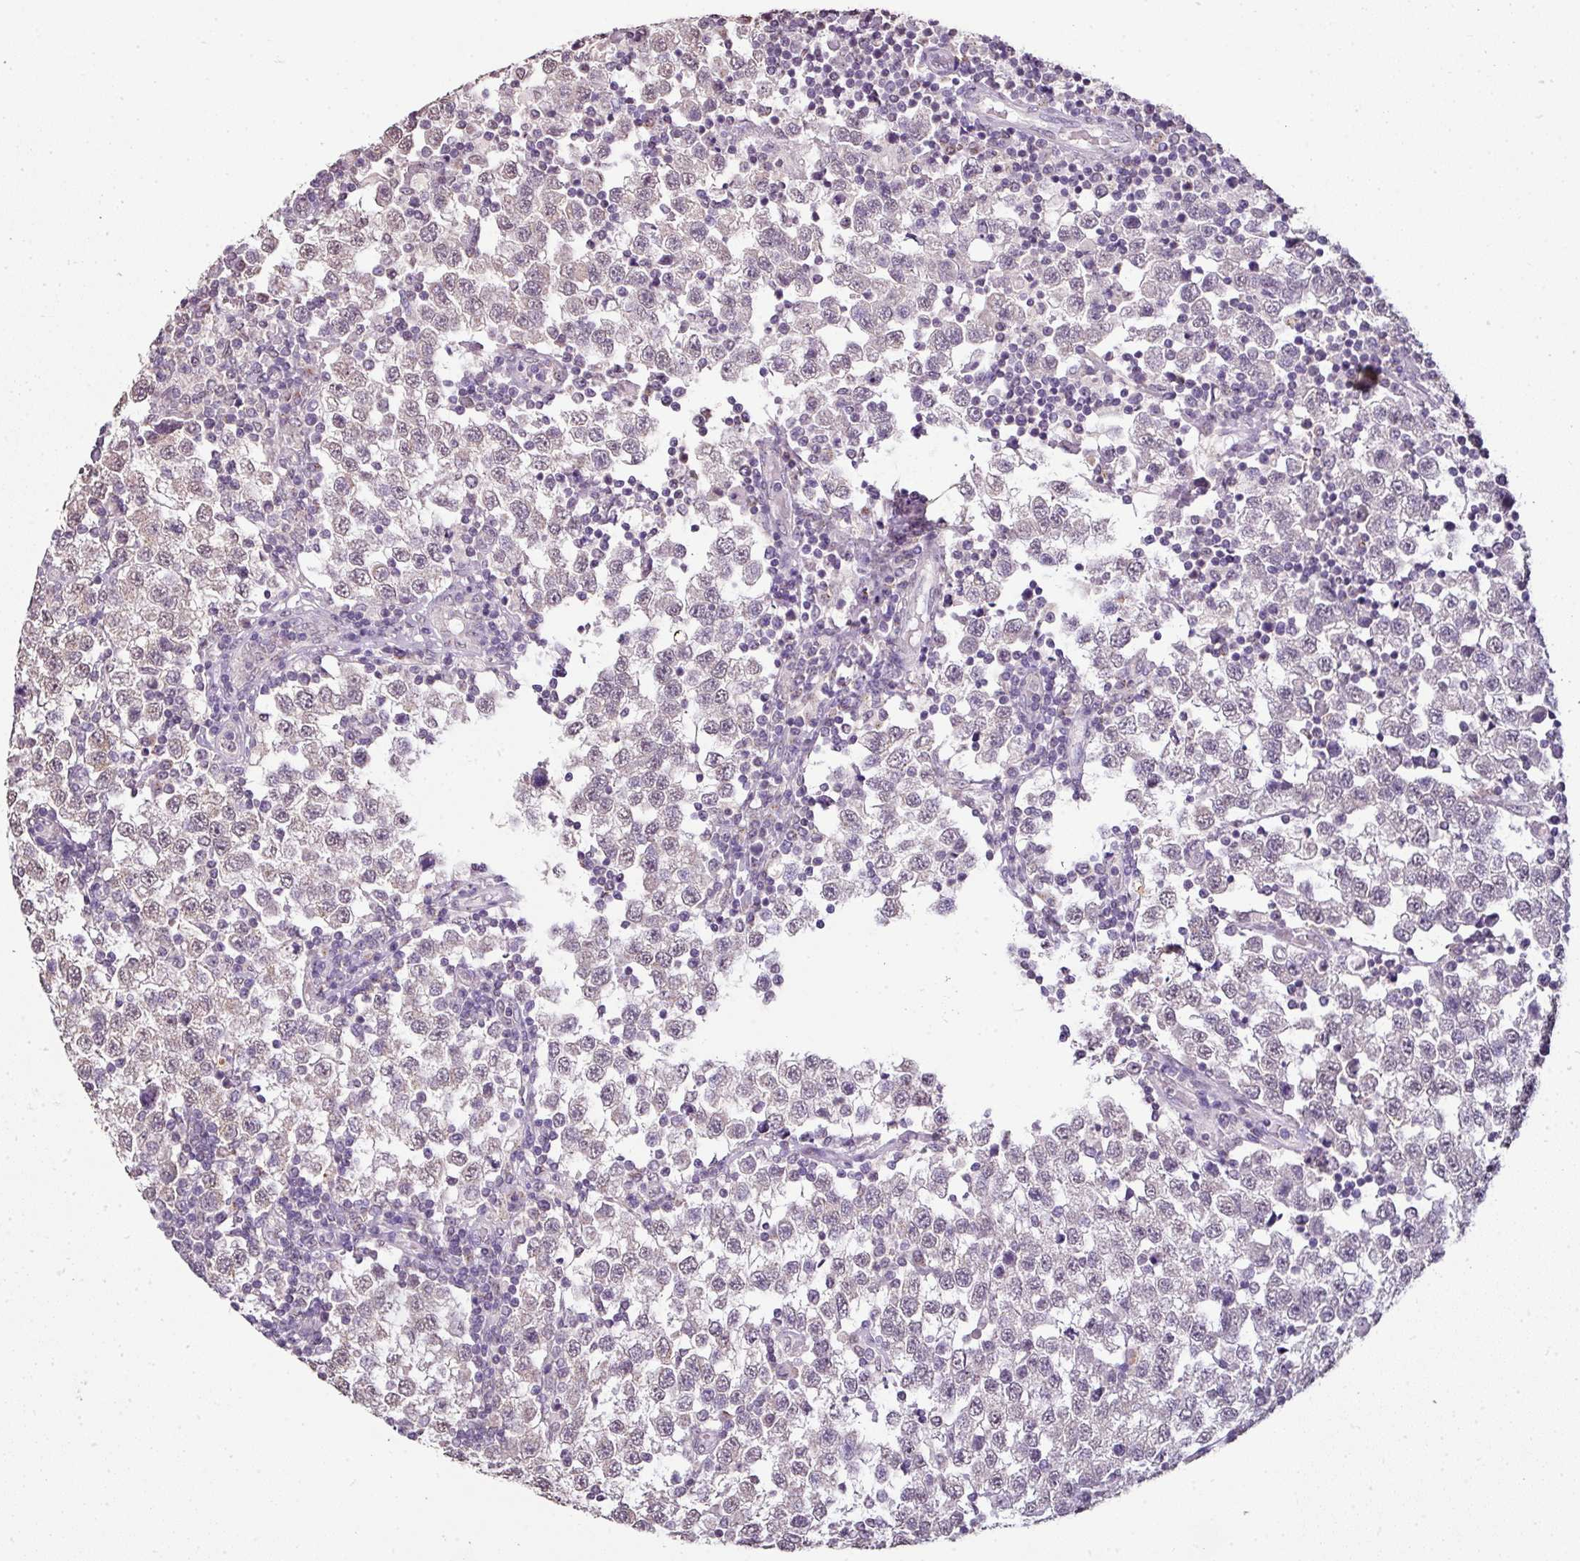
{"staining": {"intensity": "negative", "quantity": "none", "location": "none"}, "tissue": "testis cancer", "cell_type": "Tumor cells", "image_type": "cancer", "snomed": [{"axis": "morphology", "description": "Seminoma, NOS"}, {"axis": "topography", "description": "Testis"}], "caption": "Immunohistochemistry histopathology image of human seminoma (testis) stained for a protein (brown), which shows no staining in tumor cells.", "gene": "JPH2", "patient": {"sex": "male", "age": 34}}